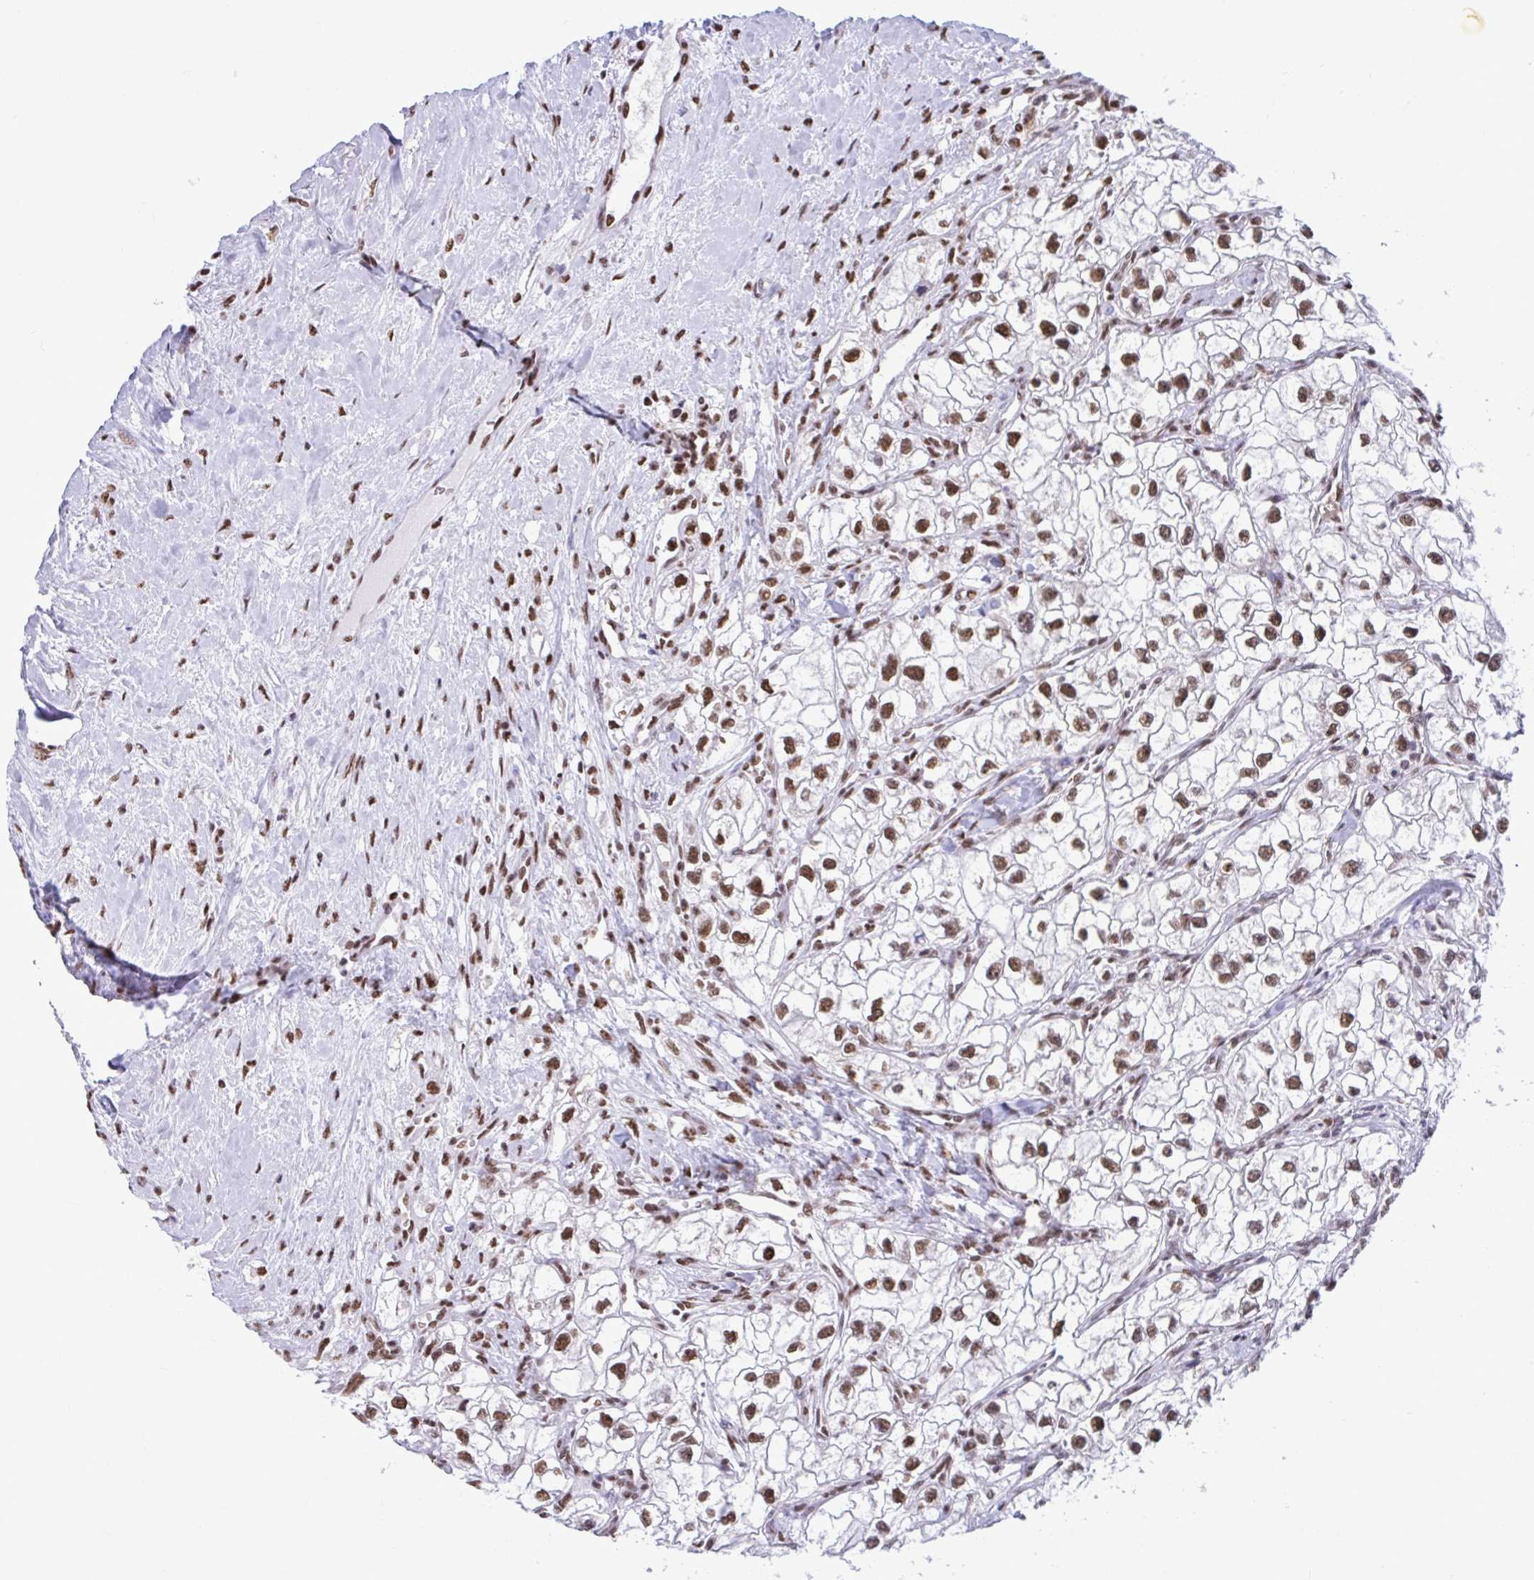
{"staining": {"intensity": "strong", "quantity": ">75%", "location": "nuclear"}, "tissue": "renal cancer", "cell_type": "Tumor cells", "image_type": "cancer", "snomed": [{"axis": "morphology", "description": "Adenocarcinoma, NOS"}, {"axis": "topography", "description": "Kidney"}], "caption": "High-power microscopy captured an immunohistochemistry (IHC) micrograph of renal cancer, revealing strong nuclear positivity in about >75% of tumor cells. (brown staining indicates protein expression, while blue staining denotes nuclei).", "gene": "HNRNPDL", "patient": {"sex": "male", "age": 59}}